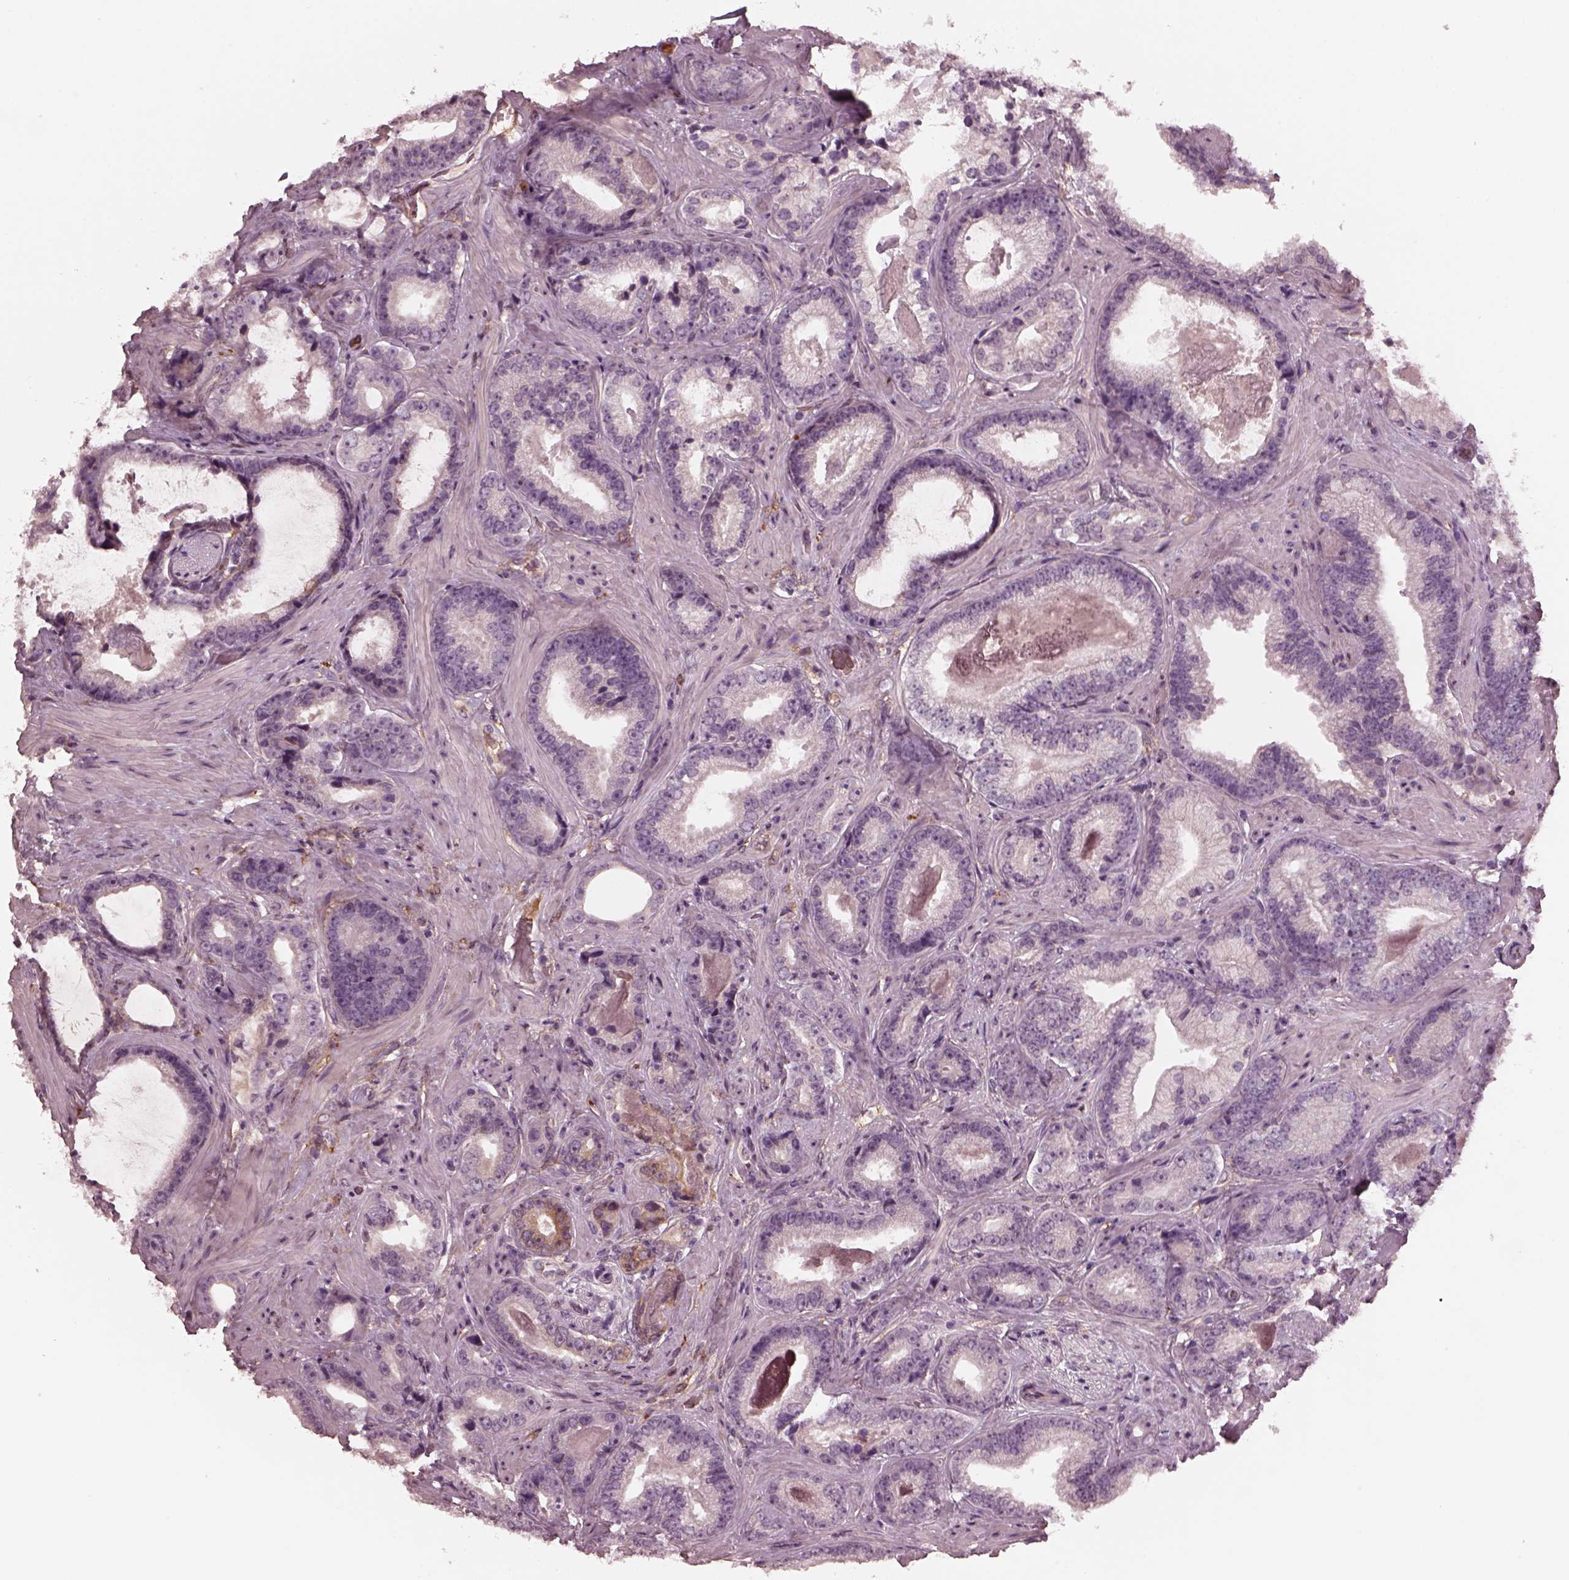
{"staining": {"intensity": "negative", "quantity": "none", "location": "none"}, "tissue": "prostate cancer", "cell_type": "Tumor cells", "image_type": "cancer", "snomed": [{"axis": "morphology", "description": "Adenocarcinoma, Low grade"}, {"axis": "topography", "description": "Prostate"}], "caption": "DAB immunohistochemical staining of human prostate cancer (low-grade adenocarcinoma) displays no significant positivity in tumor cells.", "gene": "PORCN", "patient": {"sex": "male", "age": 61}}